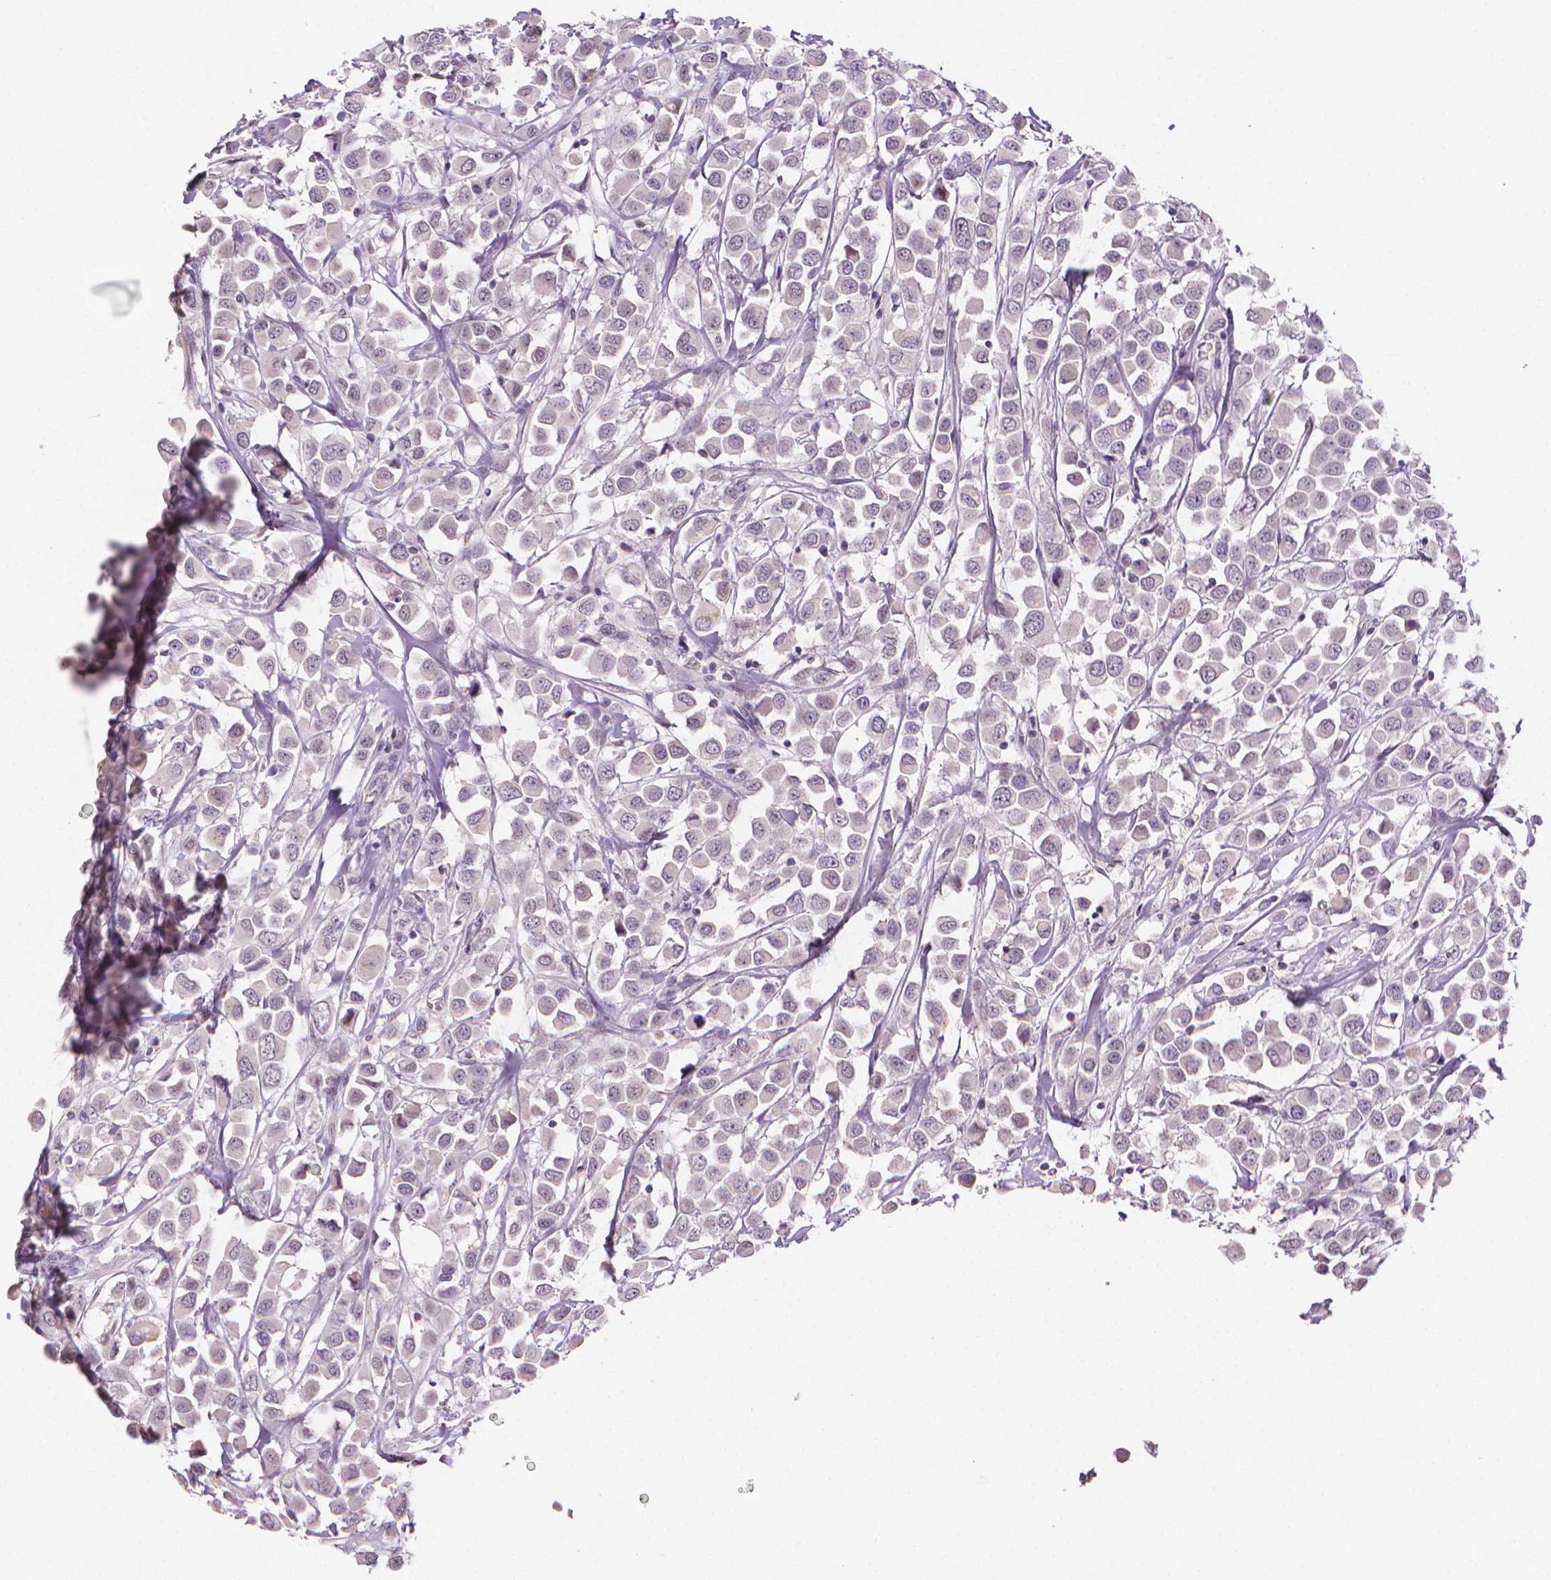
{"staining": {"intensity": "negative", "quantity": "none", "location": "none"}, "tissue": "breast cancer", "cell_type": "Tumor cells", "image_type": "cancer", "snomed": [{"axis": "morphology", "description": "Duct carcinoma"}, {"axis": "topography", "description": "Breast"}], "caption": "Immunohistochemistry photomicrograph of neoplastic tissue: human breast intraductal carcinoma stained with DAB shows no significant protein staining in tumor cells.", "gene": "NCAN", "patient": {"sex": "female", "age": 61}}